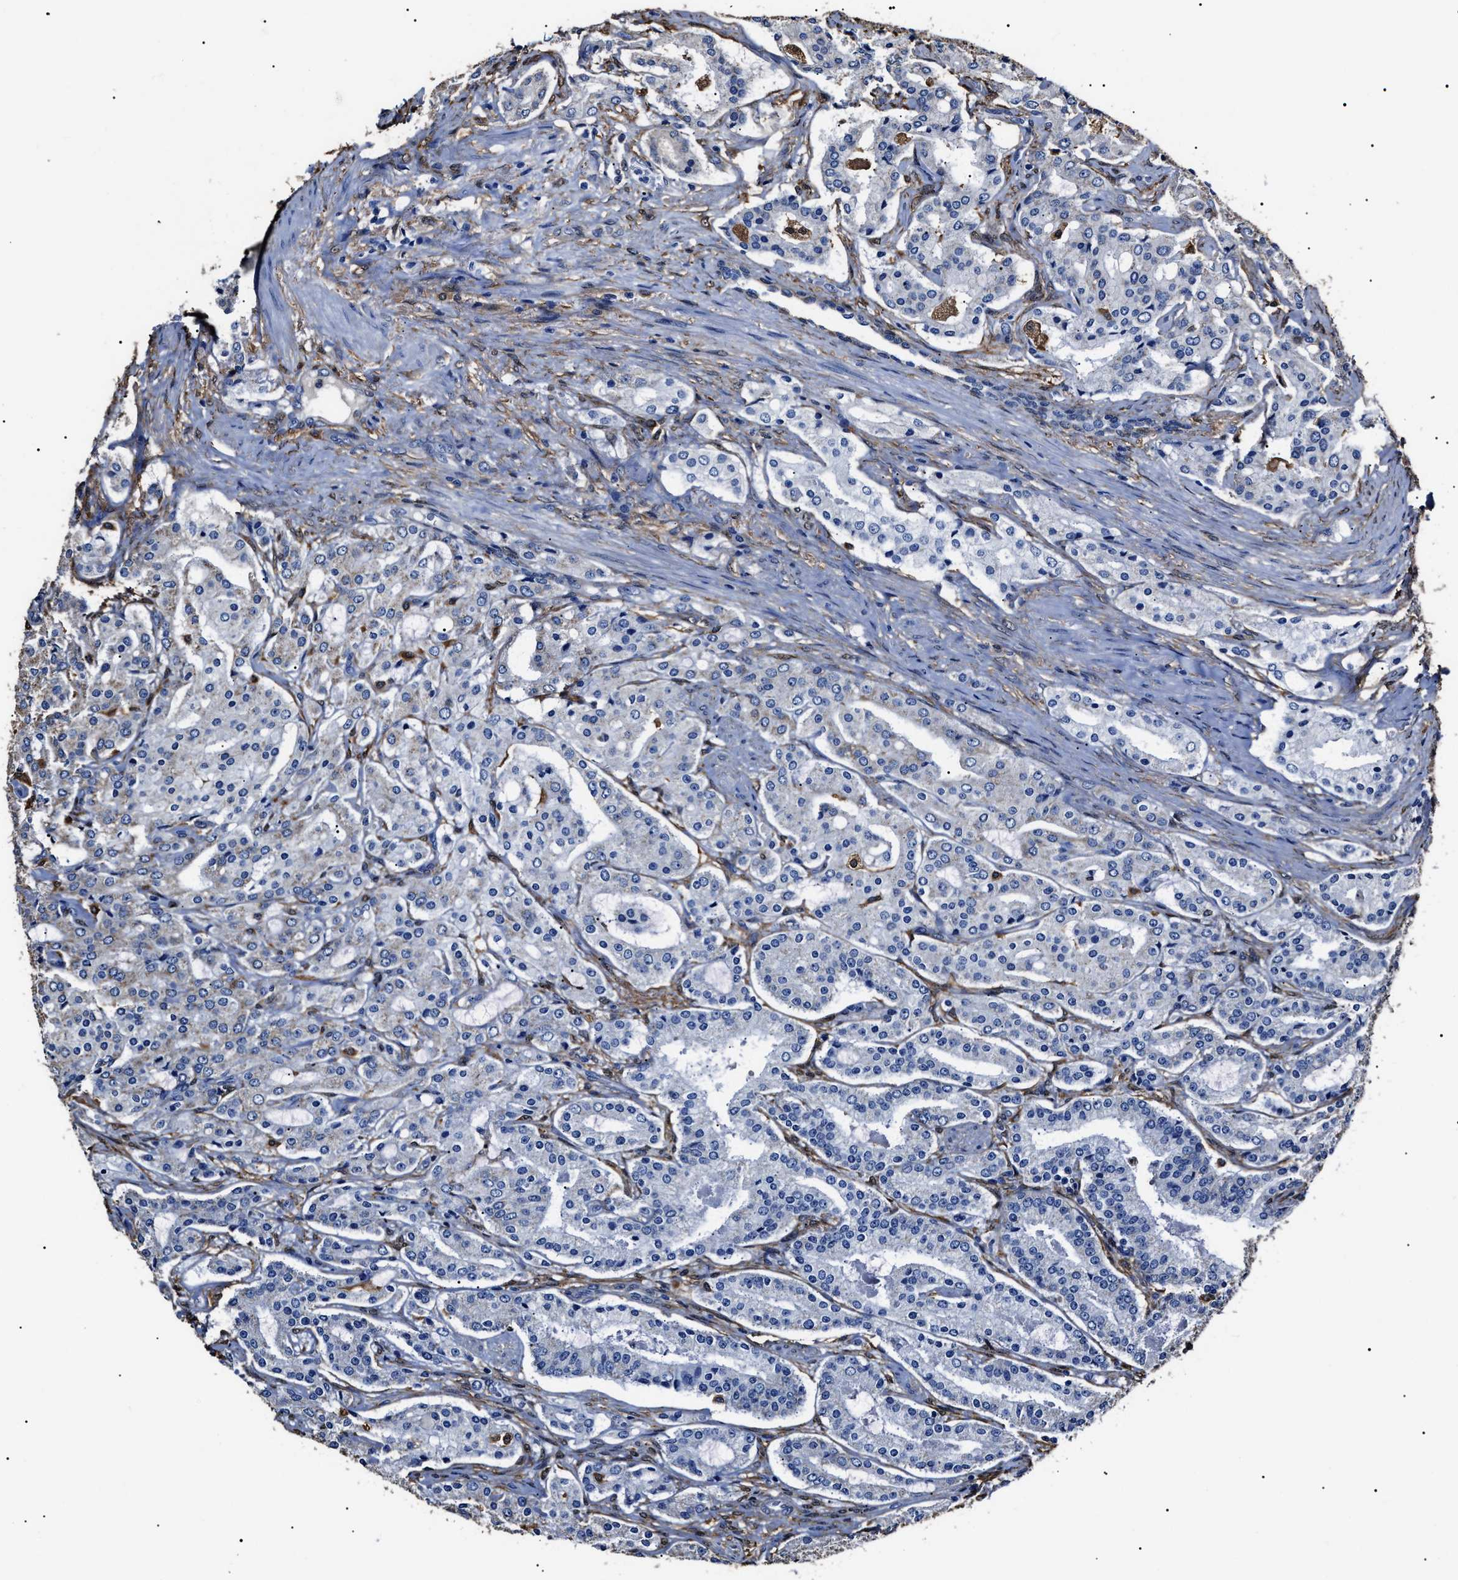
{"staining": {"intensity": "negative", "quantity": "none", "location": "none"}, "tissue": "prostate cancer", "cell_type": "Tumor cells", "image_type": "cancer", "snomed": [{"axis": "morphology", "description": "Adenocarcinoma, Medium grade"}, {"axis": "topography", "description": "Prostate"}], "caption": "This is an IHC histopathology image of human prostate adenocarcinoma (medium-grade). There is no expression in tumor cells.", "gene": "ALDH1A1", "patient": {"sex": "male", "age": 72}}